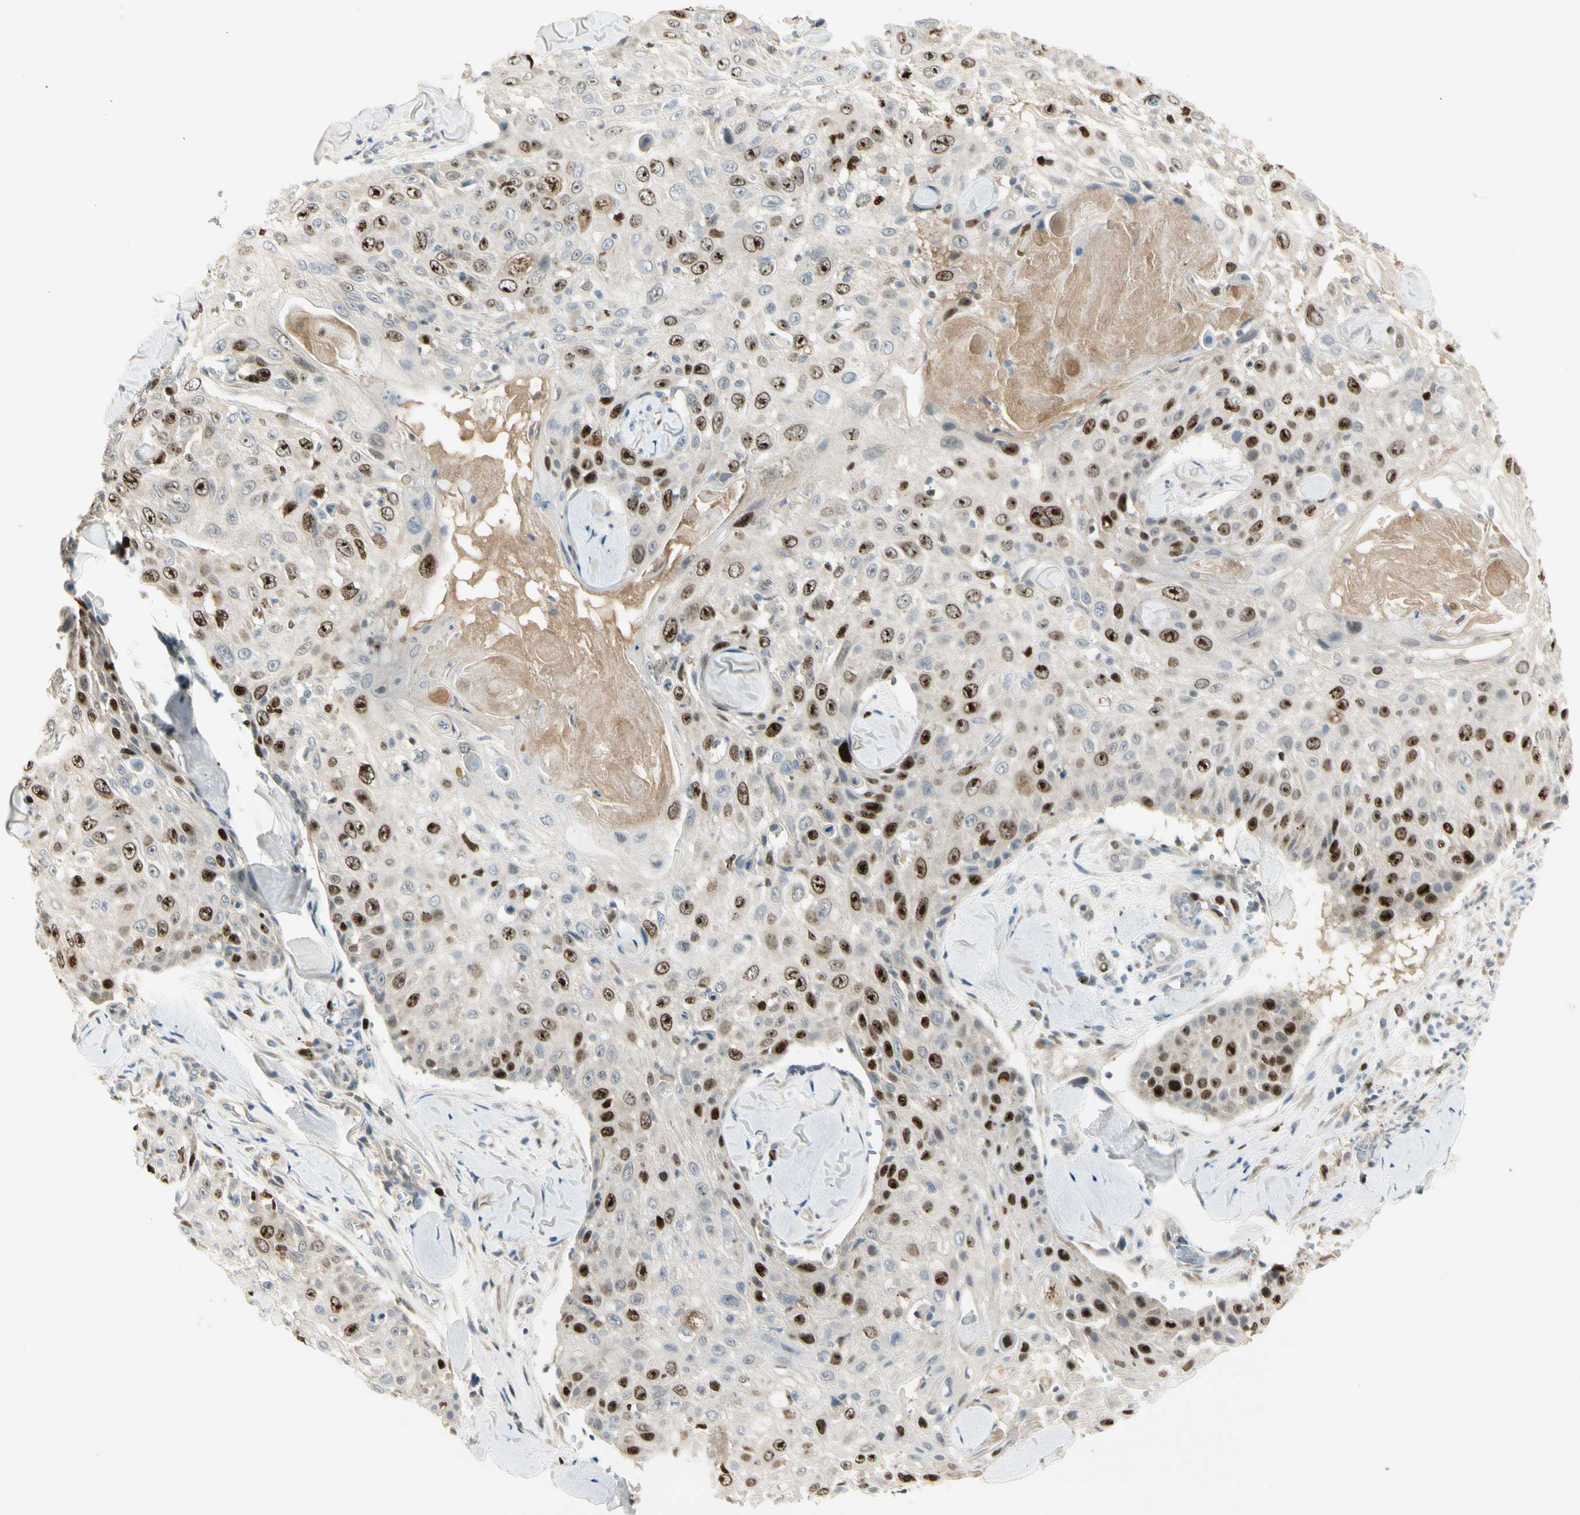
{"staining": {"intensity": "strong", "quantity": "25%-75%", "location": "nuclear"}, "tissue": "skin cancer", "cell_type": "Tumor cells", "image_type": "cancer", "snomed": [{"axis": "morphology", "description": "Squamous cell carcinoma, NOS"}, {"axis": "topography", "description": "Skin"}], "caption": "Immunohistochemistry (IHC) staining of skin cancer, which displays high levels of strong nuclear staining in about 25%-75% of tumor cells indicating strong nuclear protein expression. The staining was performed using DAB (brown) for protein detection and nuclei were counterstained in hematoxylin (blue).", "gene": "PITX1", "patient": {"sex": "male", "age": 86}}